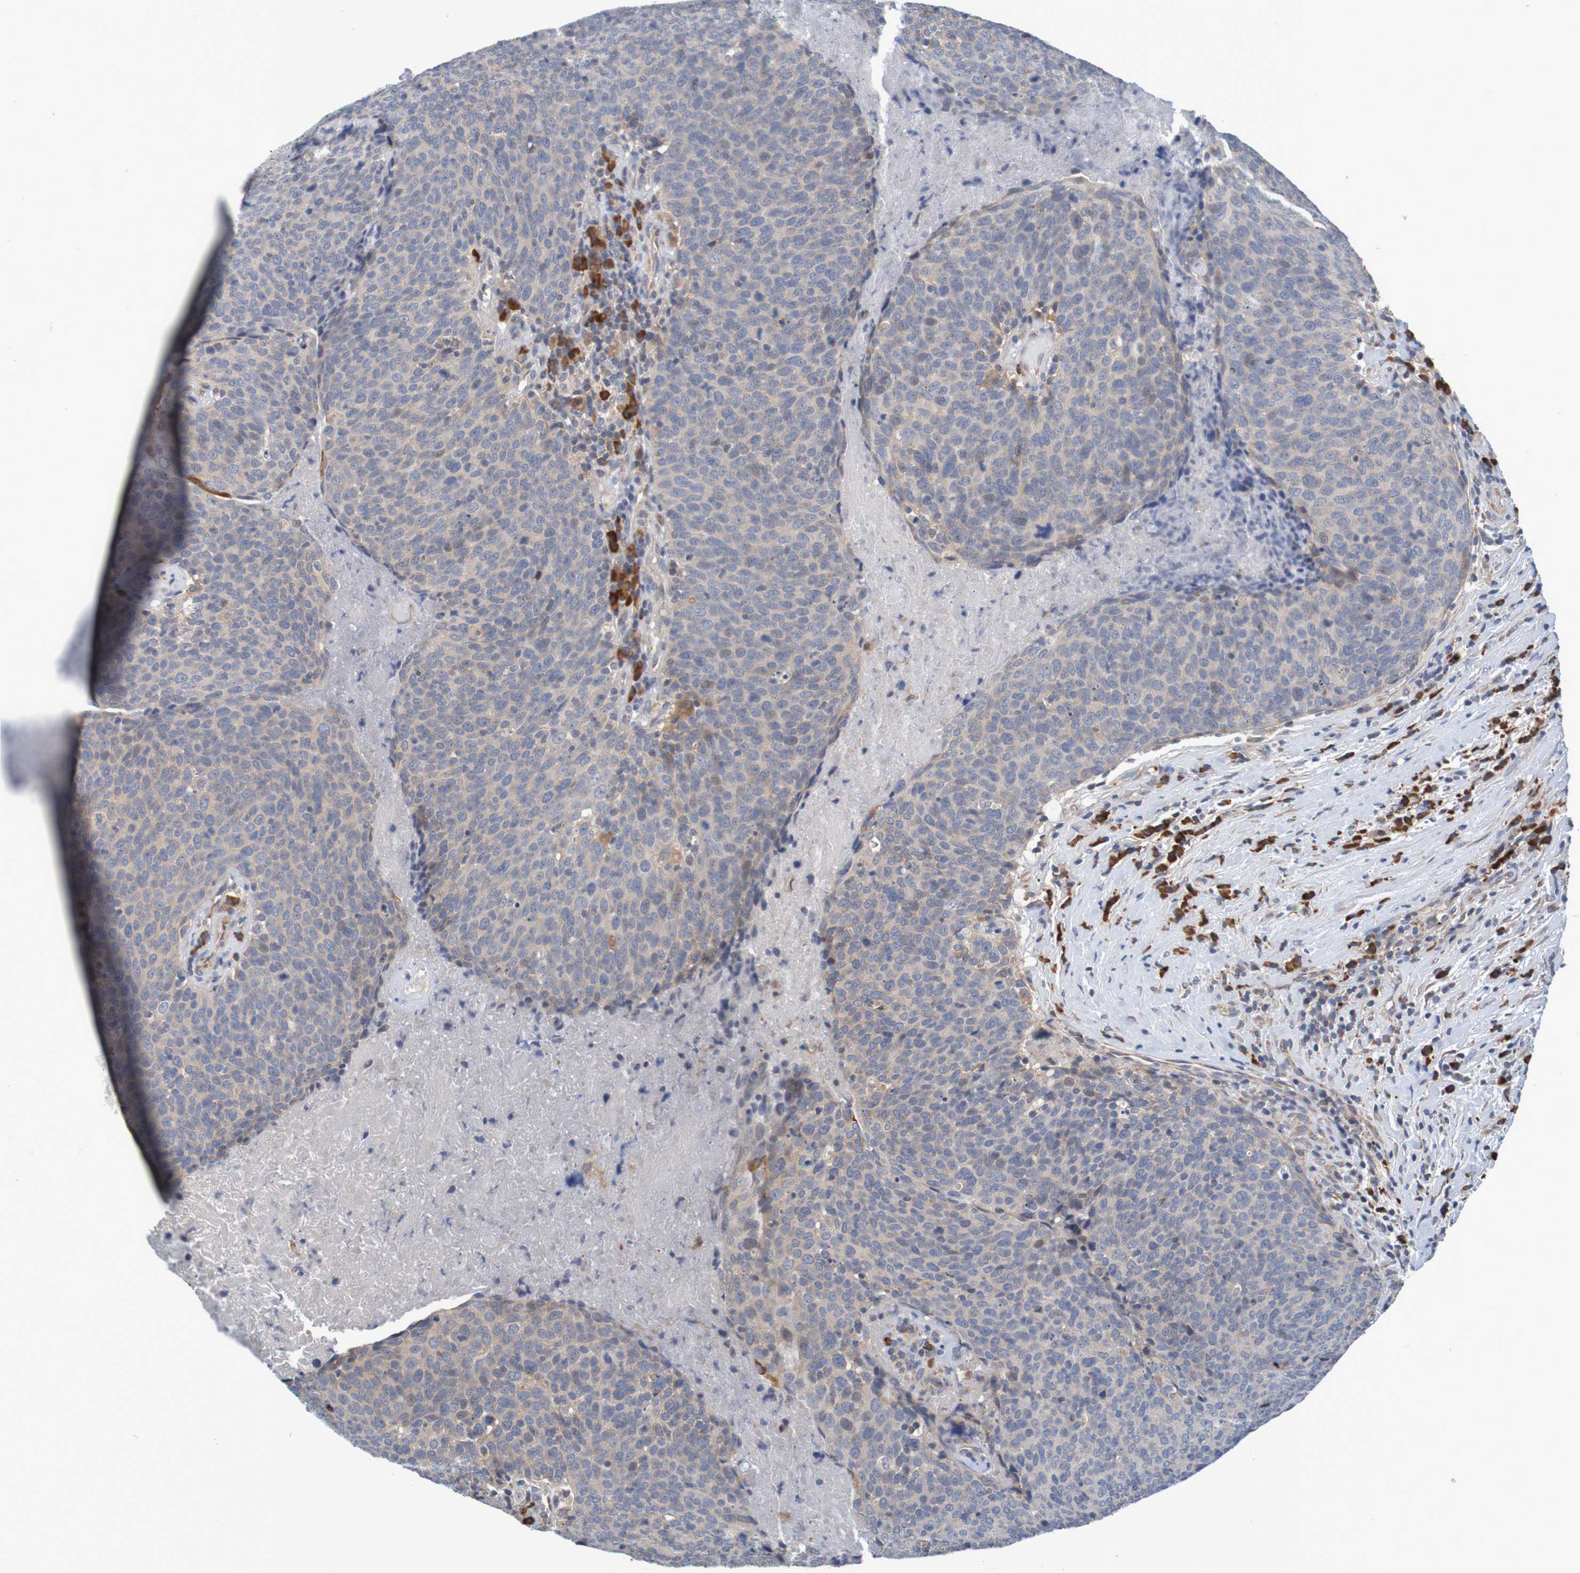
{"staining": {"intensity": "weak", "quantity": ">75%", "location": "cytoplasmic/membranous"}, "tissue": "head and neck cancer", "cell_type": "Tumor cells", "image_type": "cancer", "snomed": [{"axis": "morphology", "description": "Squamous cell carcinoma, NOS"}, {"axis": "morphology", "description": "Squamous cell carcinoma, metastatic, NOS"}, {"axis": "topography", "description": "Lymph node"}, {"axis": "topography", "description": "Head-Neck"}], "caption": "Immunohistochemistry photomicrograph of neoplastic tissue: human head and neck squamous cell carcinoma stained using immunohistochemistry displays low levels of weak protein expression localized specifically in the cytoplasmic/membranous of tumor cells, appearing as a cytoplasmic/membranous brown color.", "gene": "CLDN18", "patient": {"sex": "male", "age": 62}}